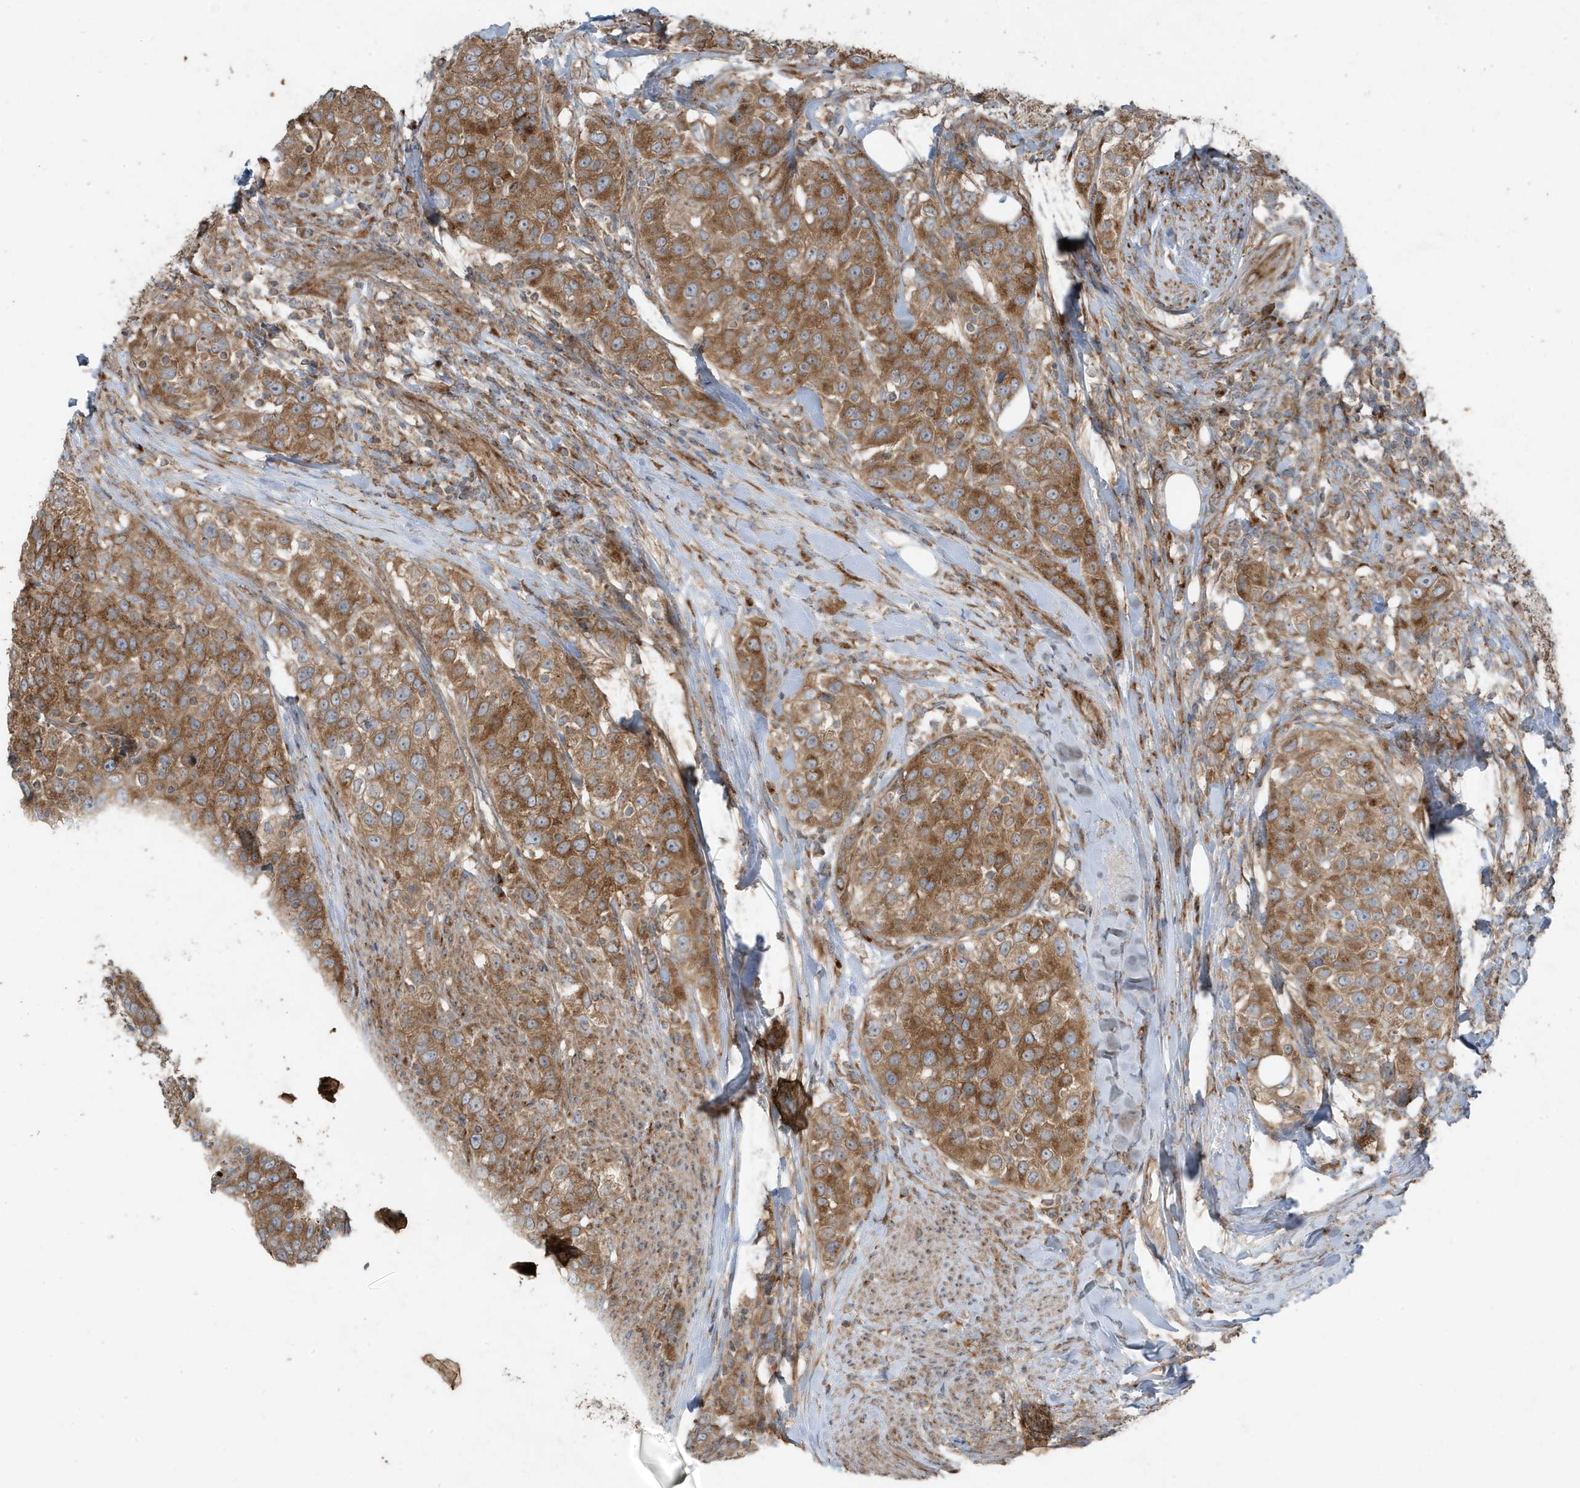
{"staining": {"intensity": "moderate", "quantity": ">75%", "location": "cytoplasmic/membranous"}, "tissue": "urothelial cancer", "cell_type": "Tumor cells", "image_type": "cancer", "snomed": [{"axis": "morphology", "description": "Urothelial carcinoma, High grade"}, {"axis": "topography", "description": "Urinary bladder"}], "caption": "Immunohistochemistry of human high-grade urothelial carcinoma demonstrates medium levels of moderate cytoplasmic/membranous staining in about >75% of tumor cells.", "gene": "GOLGA4", "patient": {"sex": "female", "age": 80}}